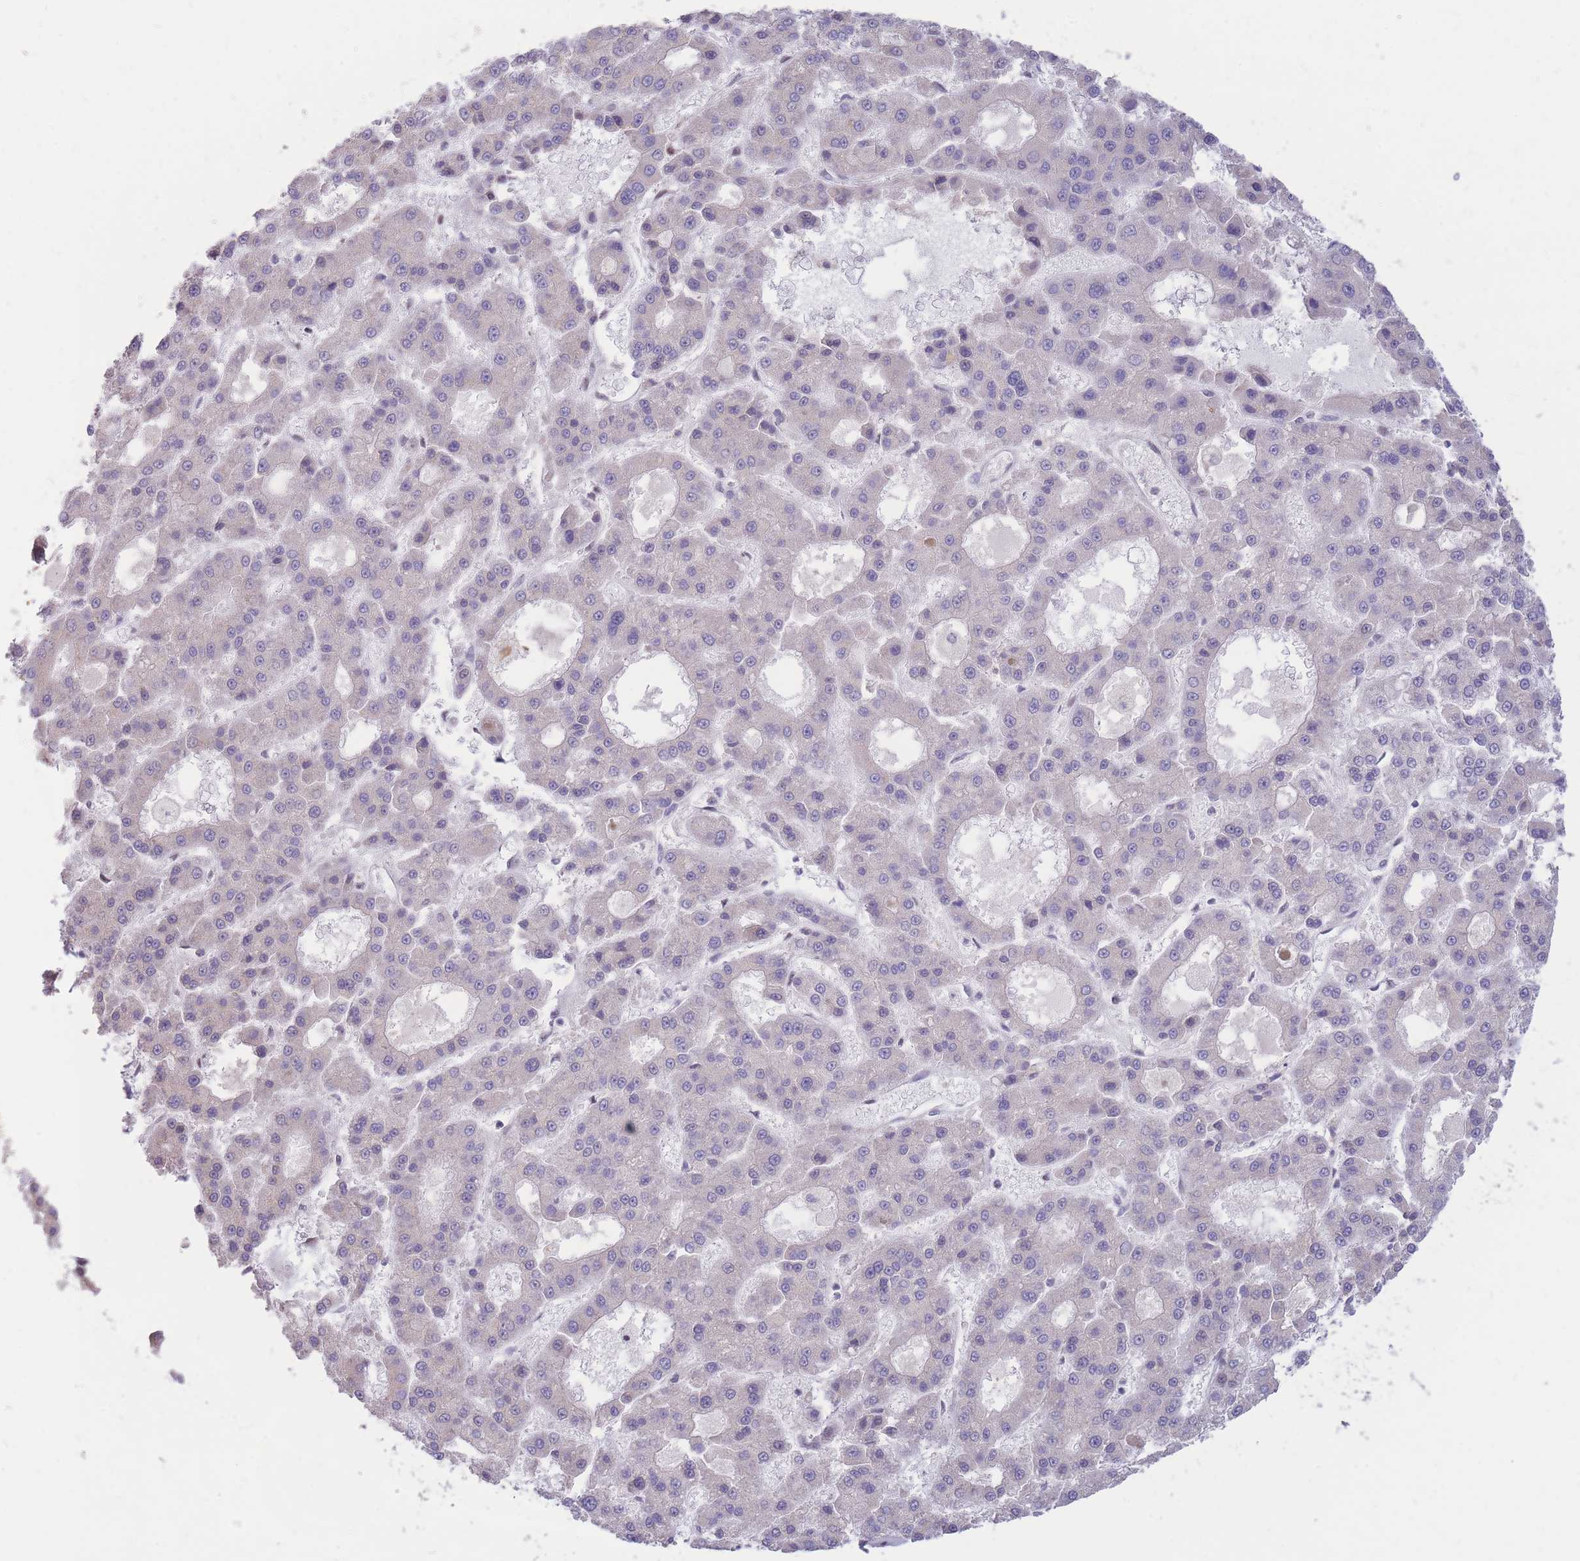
{"staining": {"intensity": "negative", "quantity": "none", "location": "none"}, "tissue": "liver cancer", "cell_type": "Tumor cells", "image_type": "cancer", "snomed": [{"axis": "morphology", "description": "Carcinoma, Hepatocellular, NOS"}, {"axis": "topography", "description": "Liver"}], "caption": "The IHC histopathology image has no significant staining in tumor cells of hepatocellular carcinoma (liver) tissue.", "gene": "ERICH6B", "patient": {"sex": "male", "age": 70}}